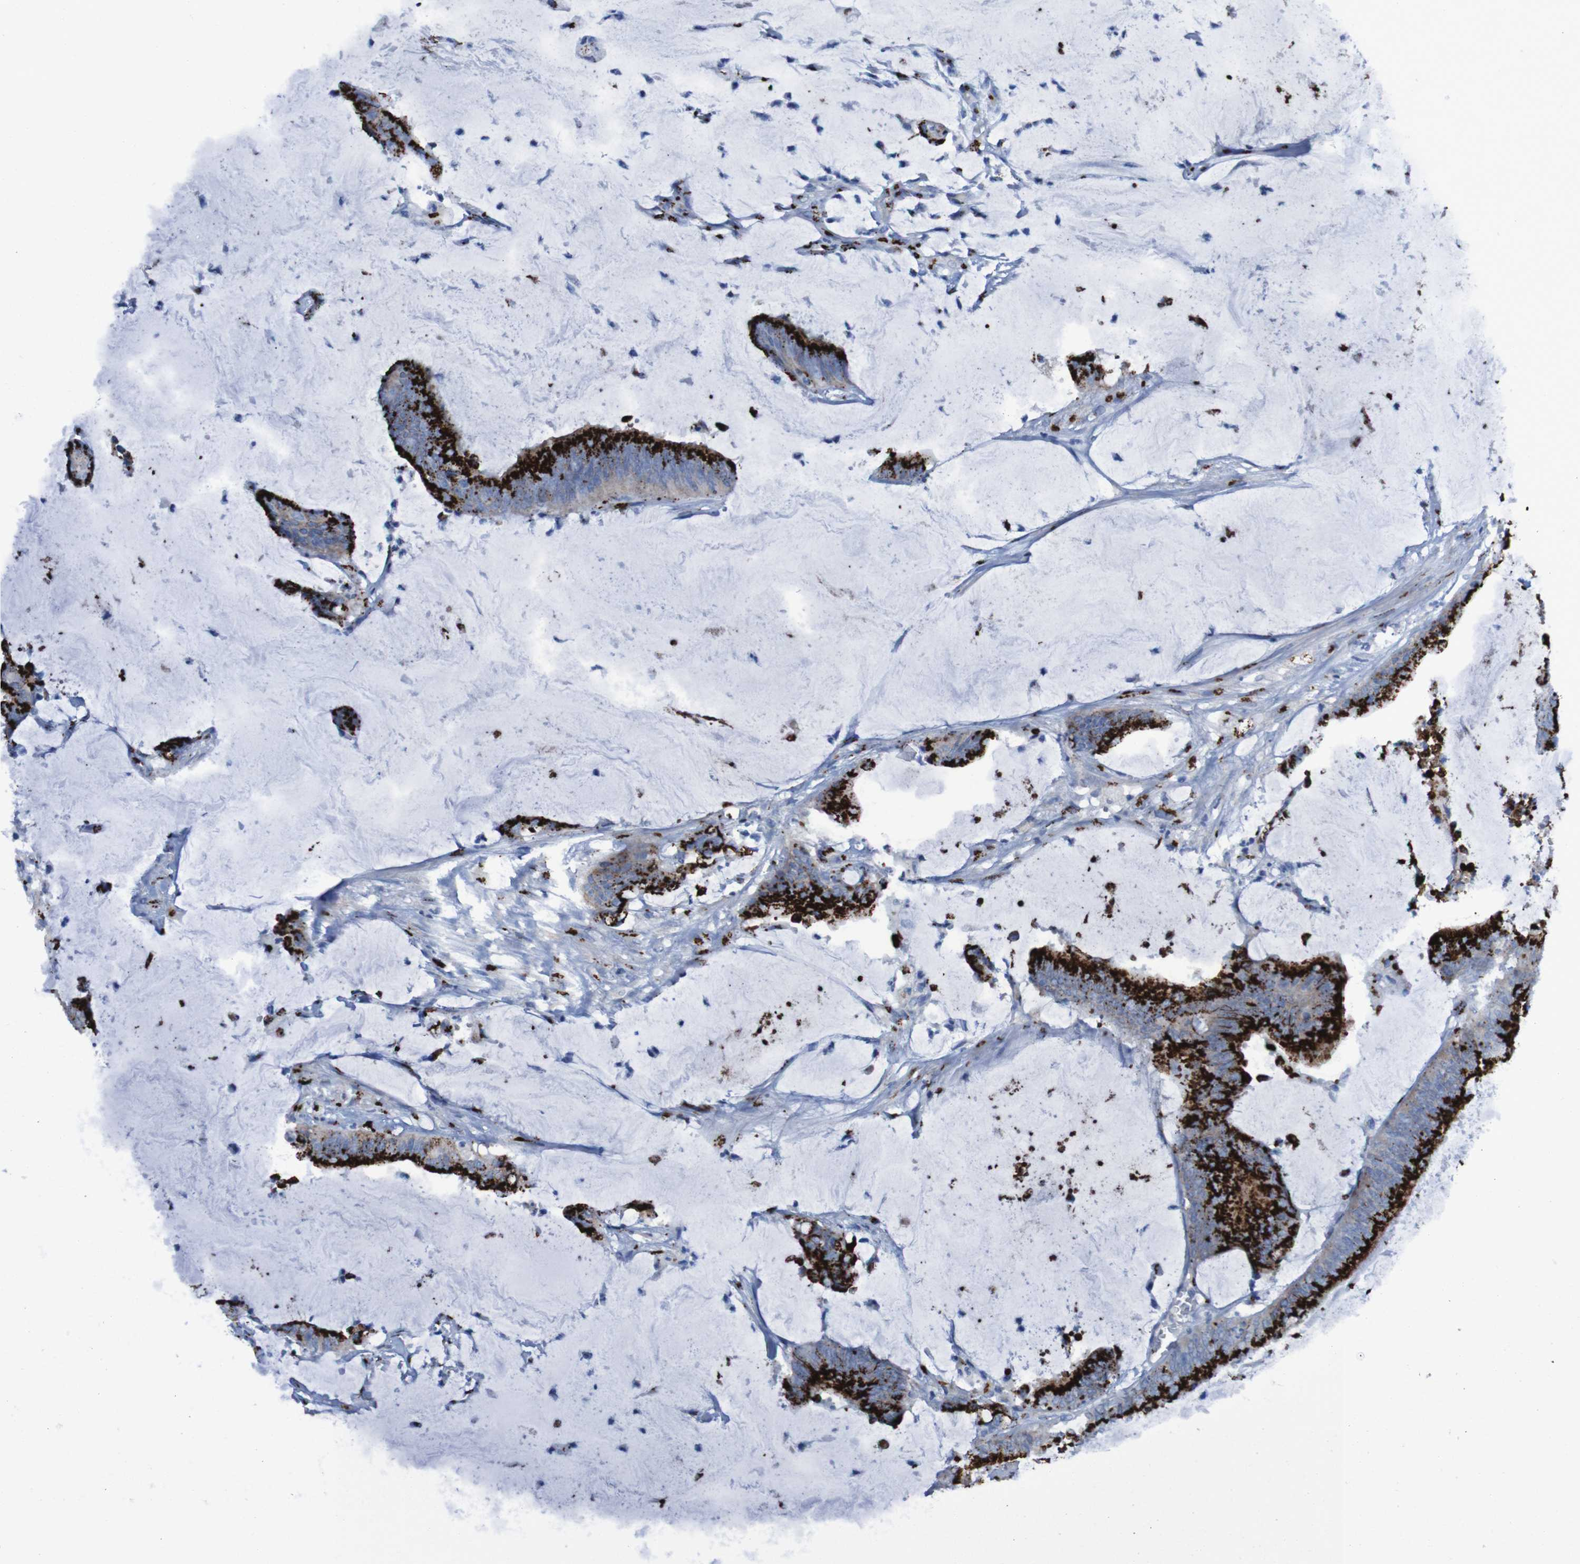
{"staining": {"intensity": "strong", "quantity": ">75%", "location": "cytoplasmic/membranous"}, "tissue": "colorectal cancer", "cell_type": "Tumor cells", "image_type": "cancer", "snomed": [{"axis": "morphology", "description": "Adenocarcinoma, NOS"}, {"axis": "topography", "description": "Rectum"}], "caption": "A high amount of strong cytoplasmic/membranous staining is present in approximately >75% of tumor cells in colorectal cancer tissue.", "gene": "GOLM1", "patient": {"sex": "female", "age": 66}}